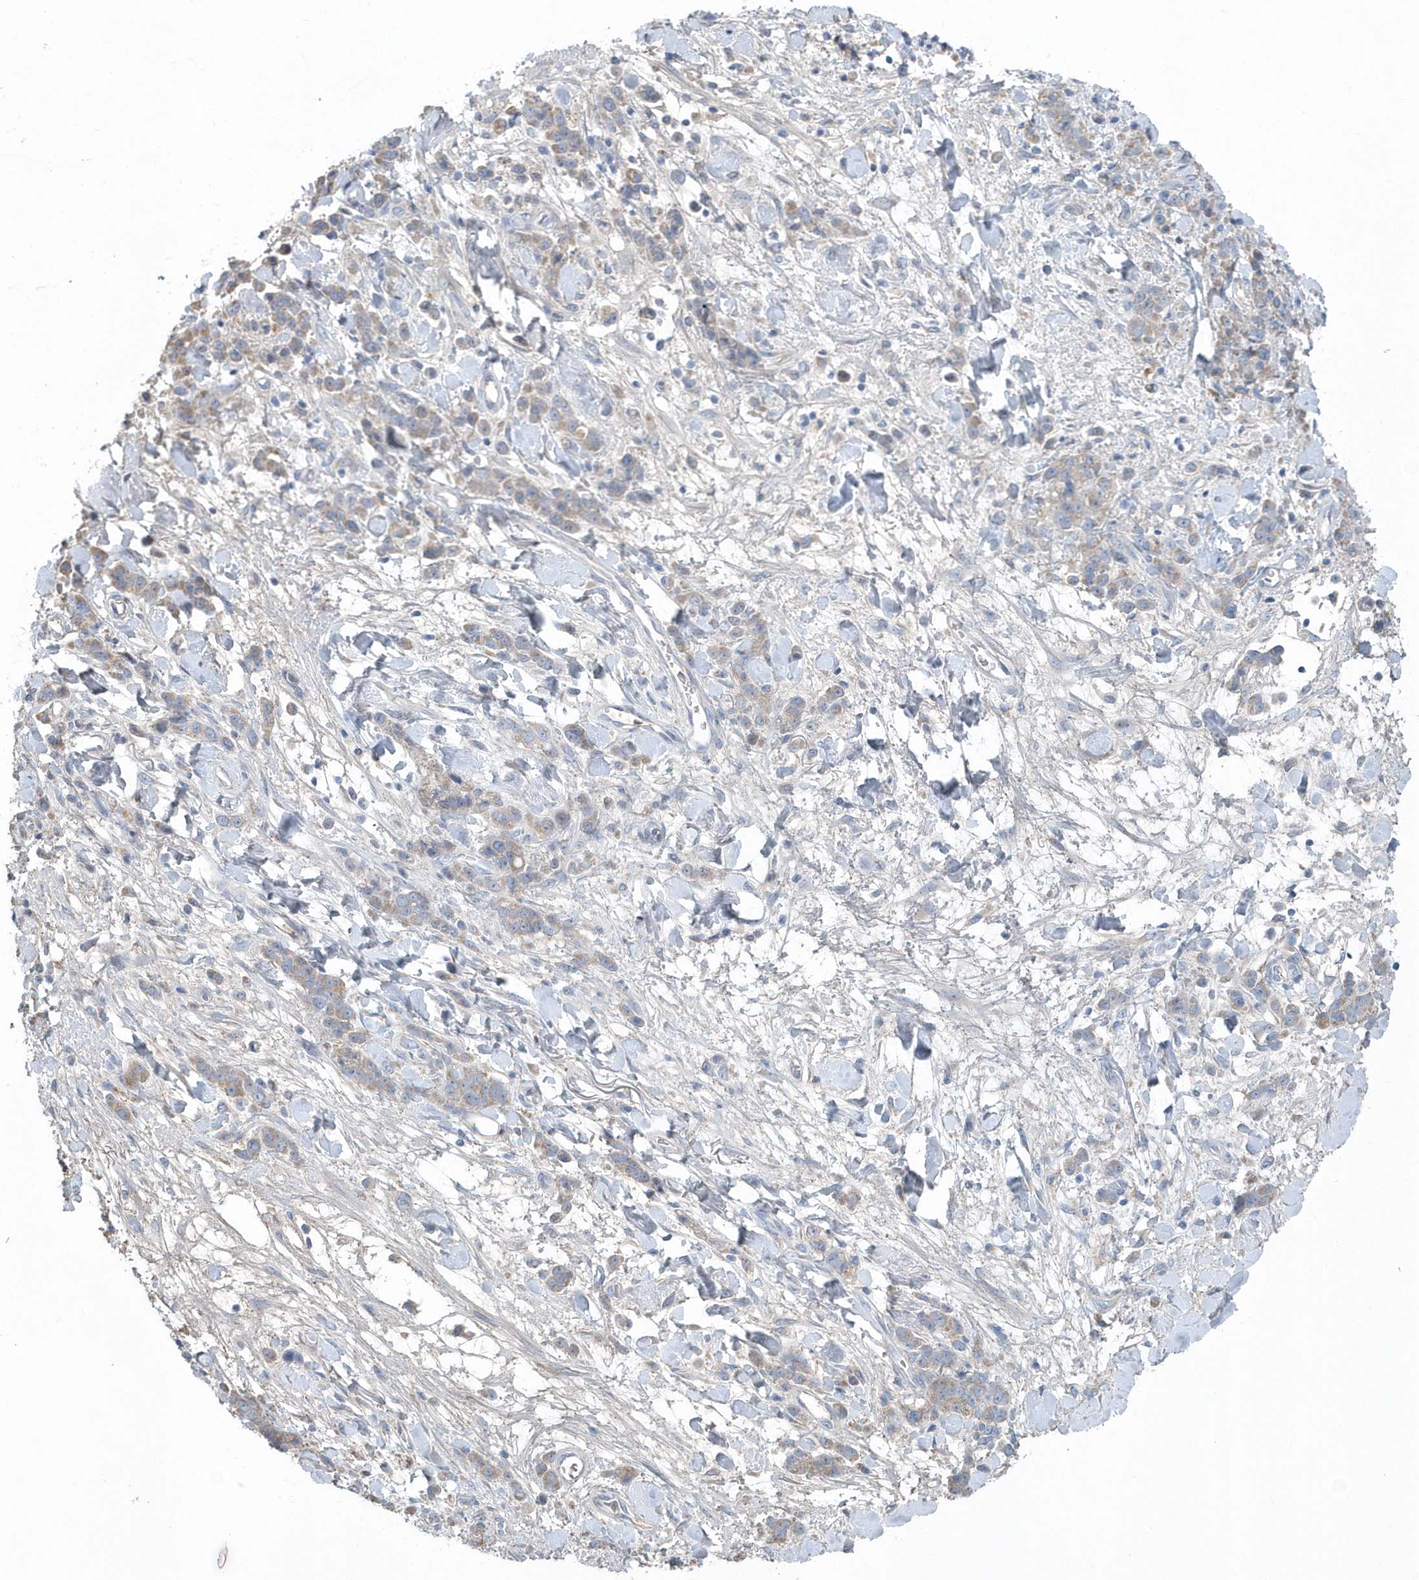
{"staining": {"intensity": "weak", "quantity": "<25%", "location": "cytoplasmic/membranous"}, "tissue": "stomach cancer", "cell_type": "Tumor cells", "image_type": "cancer", "snomed": [{"axis": "morphology", "description": "Normal tissue, NOS"}, {"axis": "morphology", "description": "Adenocarcinoma, NOS"}, {"axis": "topography", "description": "Stomach"}], "caption": "An image of human stomach cancer (adenocarcinoma) is negative for staining in tumor cells.", "gene": "SPATA18", "patient": {"sex": "male", "age": 82}}